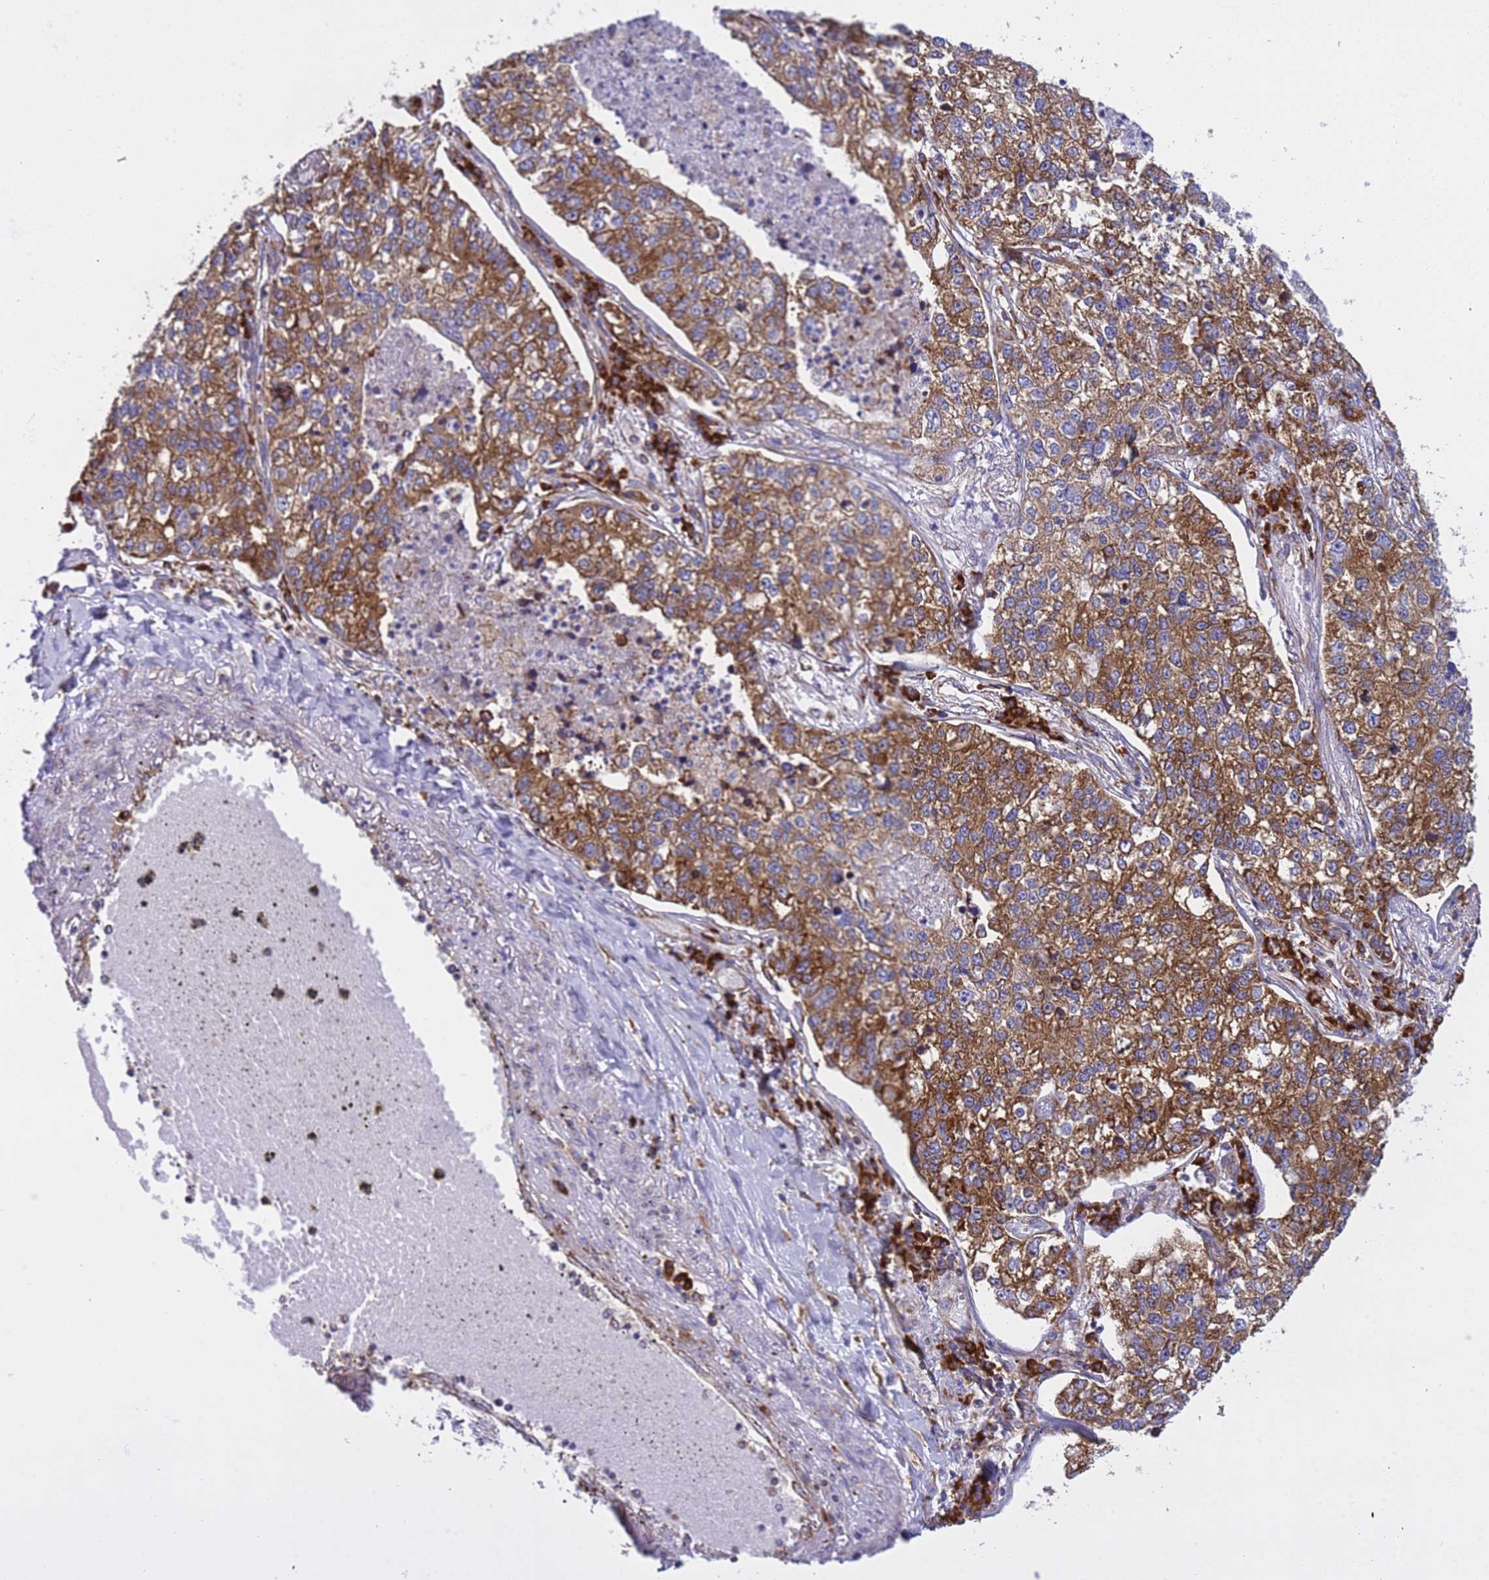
{"staining": {"intensity": "strong", "quantity": ">75%", "location": "cytoplasmic/membranous"}, "tissue": "lung cancer", "cell_type": "Tumor cells", "image_type": "cancer", "snomed": [{"axis": "morphology", "description": "Adenocarcinoma, NOS"}, {"axis": "topography", "description": "Lung"}], "caption": "Lung adenocarcinoma stained for a protein (brown) reveals strong cytoplasmic/membranous positive staining in about >75% of tumor cells.", "gene": "RPL36", "patient": {"sex": "male", "age": 49}}